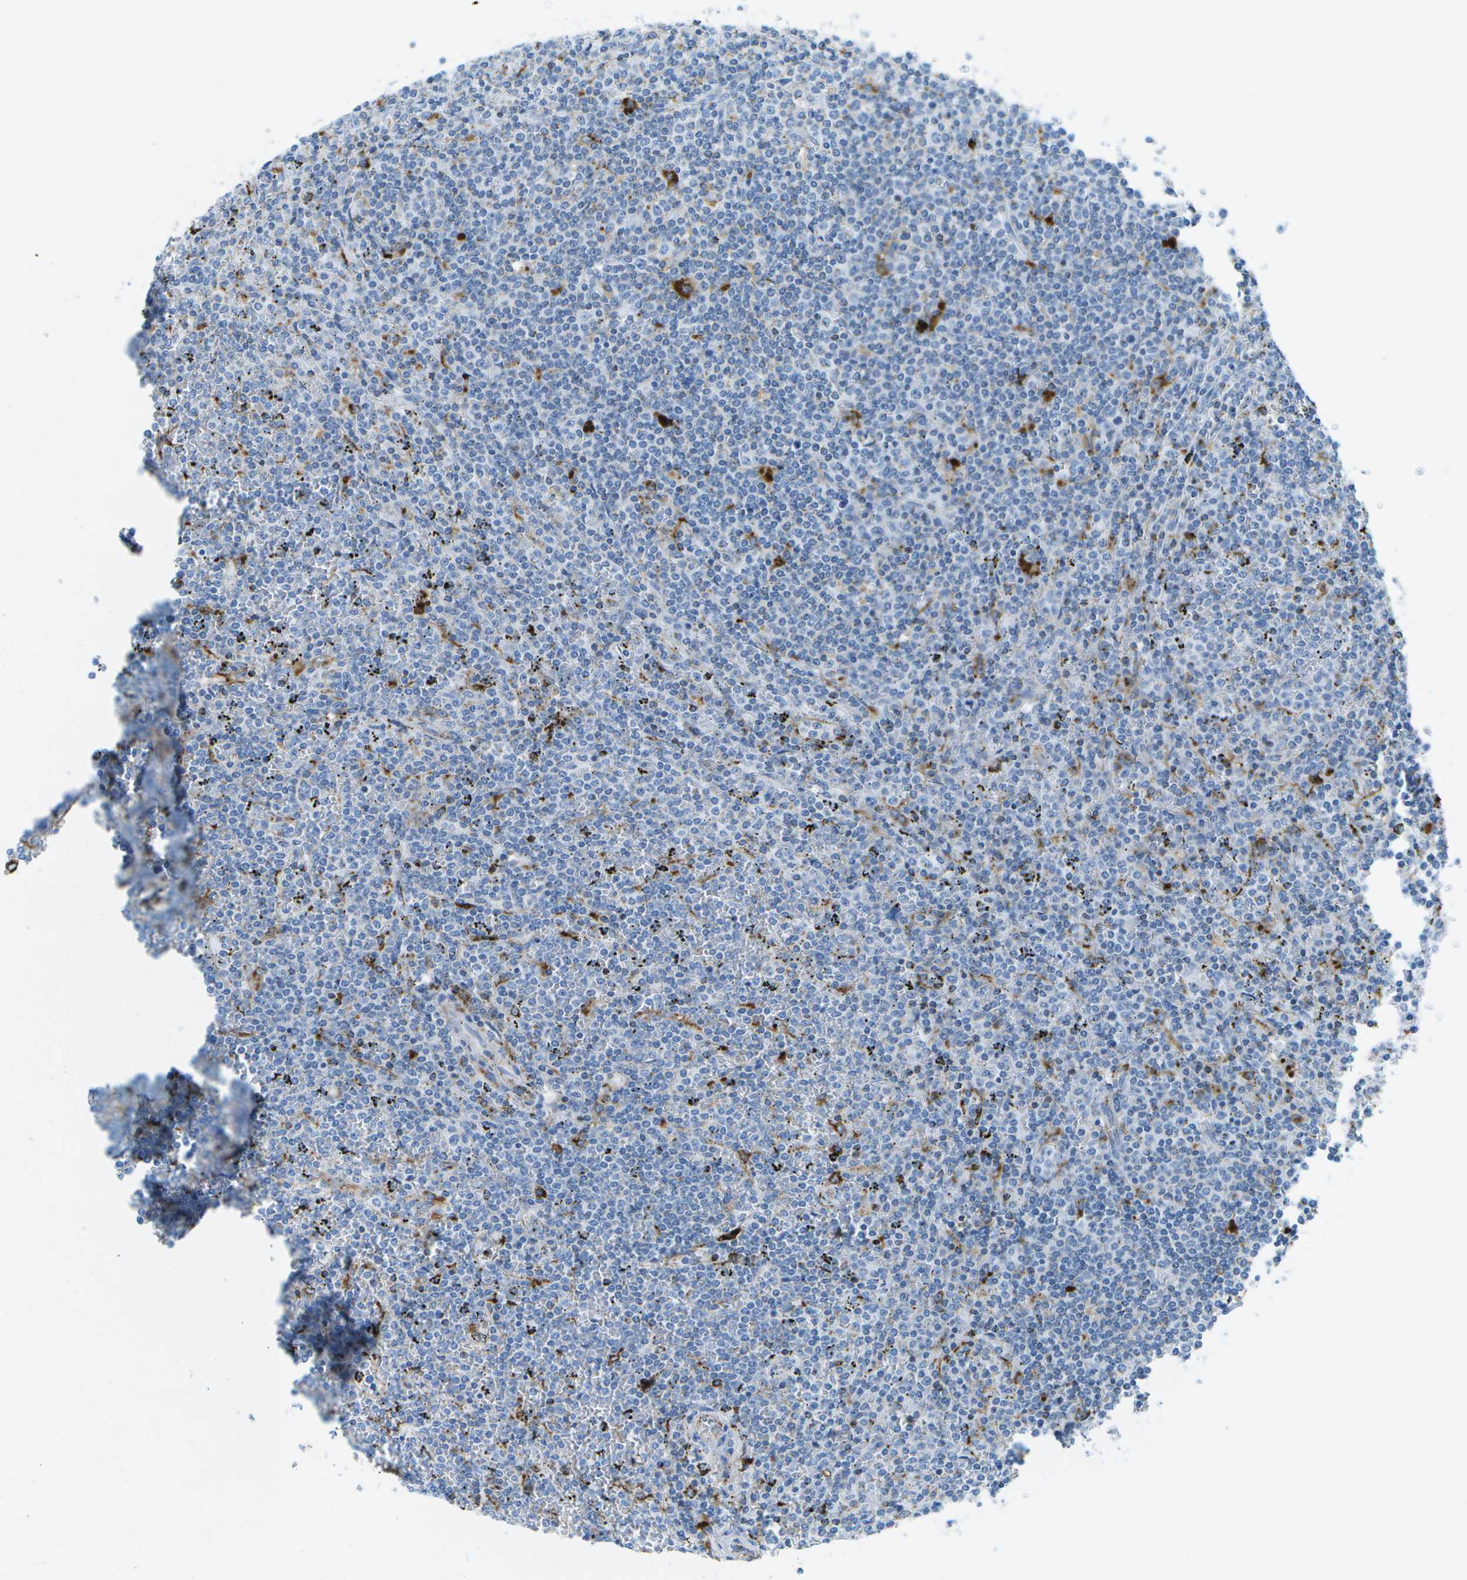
{"staining": {"intensity": "negative", "quantity": "none", "location": "none"}, "tissue": "lymphoma", "cell_type": "Tumor cells", "image_type": "cancer", "snomed": [{"axis": "morphology", "description": "Malignant lymphoma, non-Hodgkin's type, Low grade"}, {"axis": "topography", "description": "Spleen"}], "caption": "This histopathology image is of low-grade malignant lymphoma, non-Hodgkin's type stained with immunohistochemistry to label a protein in brown with the nuclei are counter-stained blue. There is no positivity in tumor cells.", "gene": "PRCP", "patient": {"sex": "female", "age": 19}}